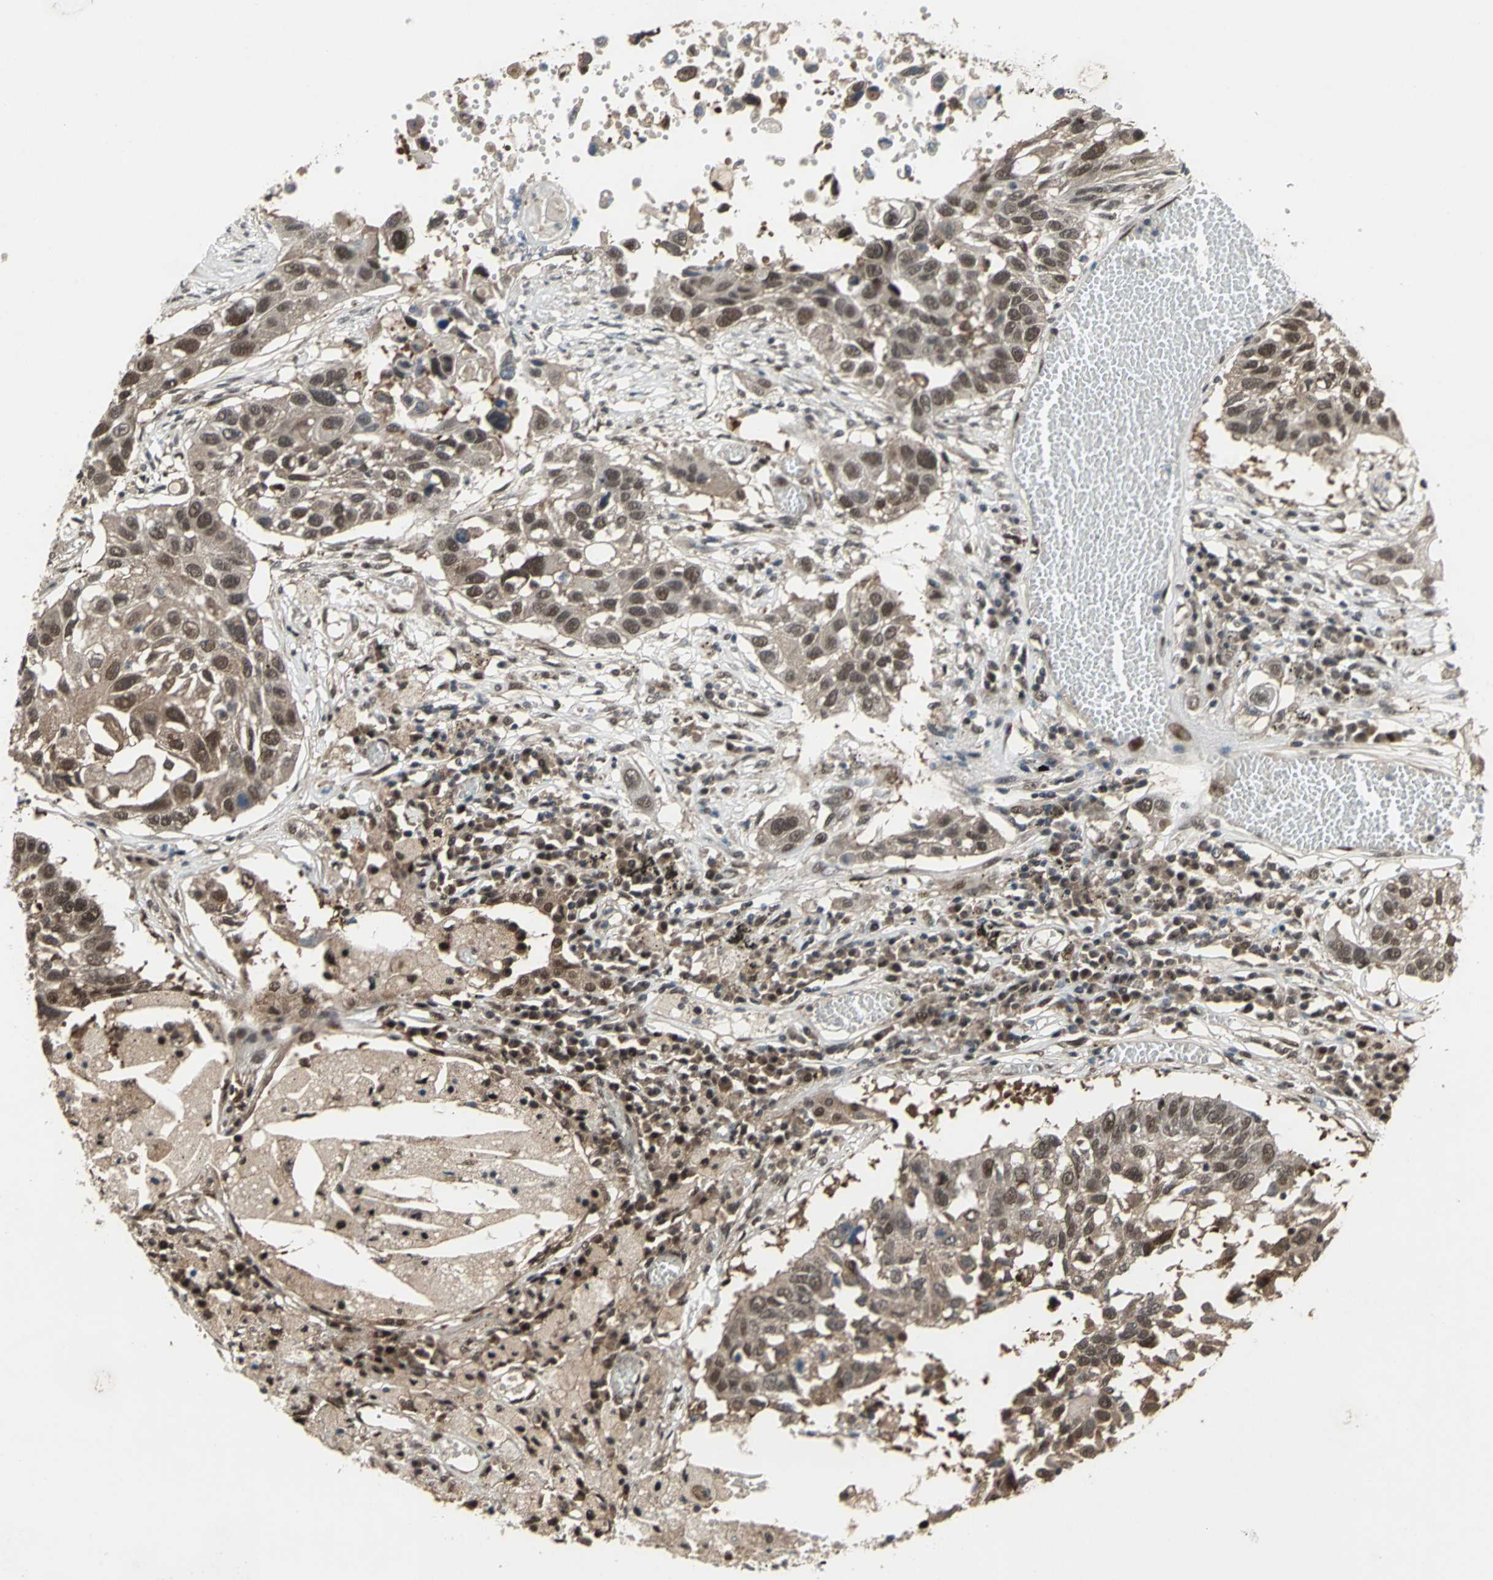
{"staining": {"intensity": "moderate", "quantity": ">75%", "location": "cytoplasmic/membranous,nuclear"}, "tissue": "lung cancer", "cell_type": "Tumor cells", "image_type": "cancer", "snomed": [{"axis": "morphology", "description": "Squamous cell carcinoma, NOS"}, {"axis": "topography", "description": "Lung"}], "caption": "Immunohistochemical staining of squamous cell carcinoma (lung) shows medium levels of moderate cytoplasmic/membranous and nuclear positivity in about >75% of tumor cells.", "gene": "COPS5", "patient": {"sex": "male", "age": 71}}